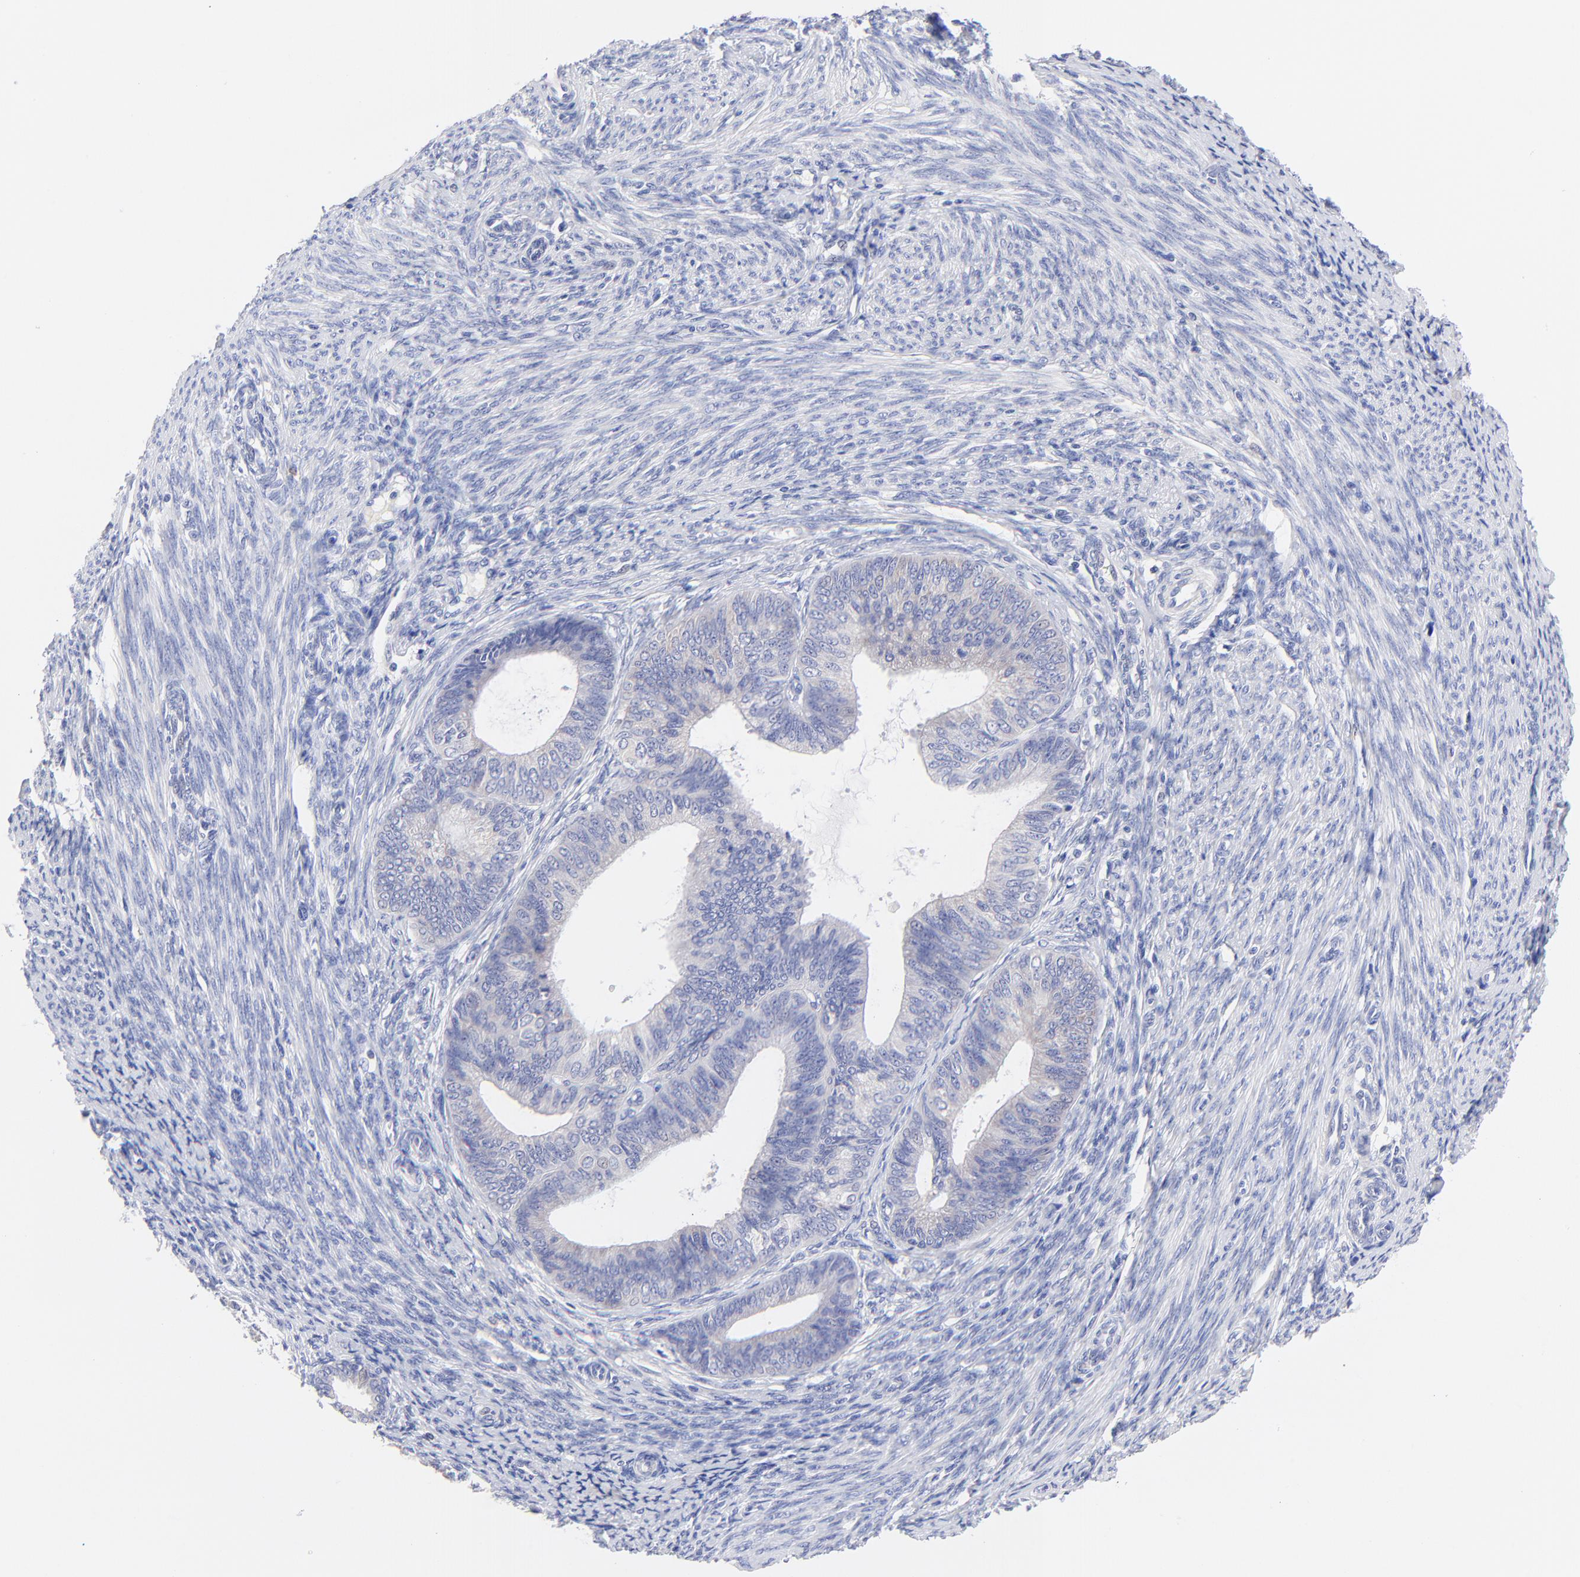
{"staining": {"intensity": "weak", "quantity": "25%-75%", "location": "cytoplasmic/membranous"}, "tissue": "endometrial cancer", "cell_type": "Tumor cells", "image_type": "cancer", "snomed": [{"axis": "morphology", "description": "Adenocarcinoma, NOS"}, {"axis": "topography", "description": "Endometrium"}], "caption": "Immunohistochemical staining of adenocarcinoma (endometrial) exhibits weak cytoplasmic/membranous protein expression in approximately 25%-75% of tumor cells. The protein is shown in brown color, while the nuclei are stained blue.", "gene": "EBP", "patient": {"sex": "female", "age": 63}}